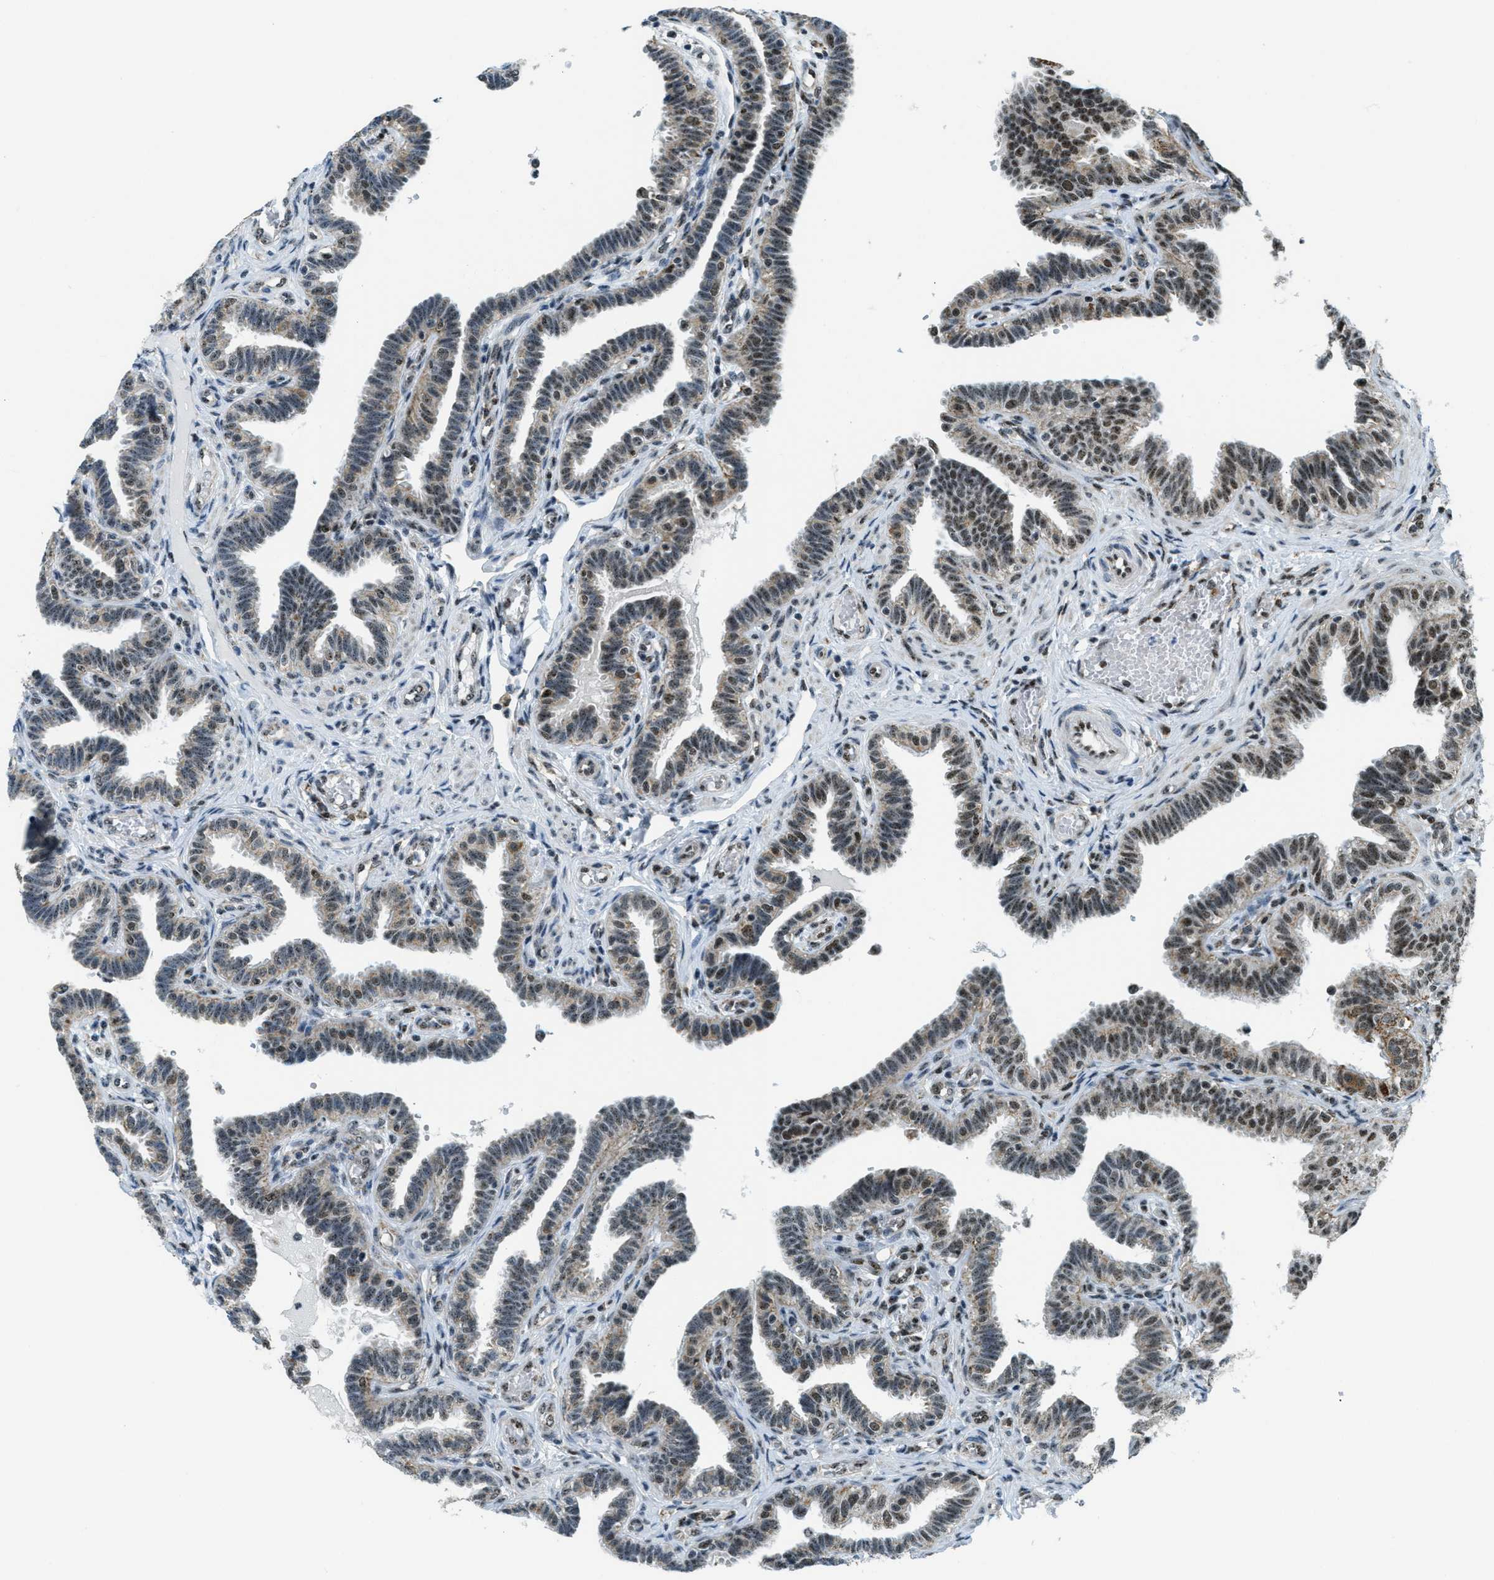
{"staining": {"intensity": "moderate", "quantity": ">75%", "location": "cytoplasmic/membranous,nuclear"}, "tissue": "fallopian tube", "cell_type": "Glandular cells", "image_type": "normal", "snomed": [{"axis": "morphology", "description": "Normal tissue, NOS"}, {"axis": "topography", "description": "Fallopian tube"}, {"axis": "topography", "description": "Placenta"}], "caption": "Immunohistochemistry photomicrograph of unremarkable fallopian tube: fallopian tube stained using IHC reveals medium levels of moderate protein expression localized specifically in the cytoplasmic/membranous,nuclear of glandular cells, appearing as a cytoplasmic/membranous,nuclear brown color.", "gene": "SP100", "patient": {"sex": "female", "age": 34}}